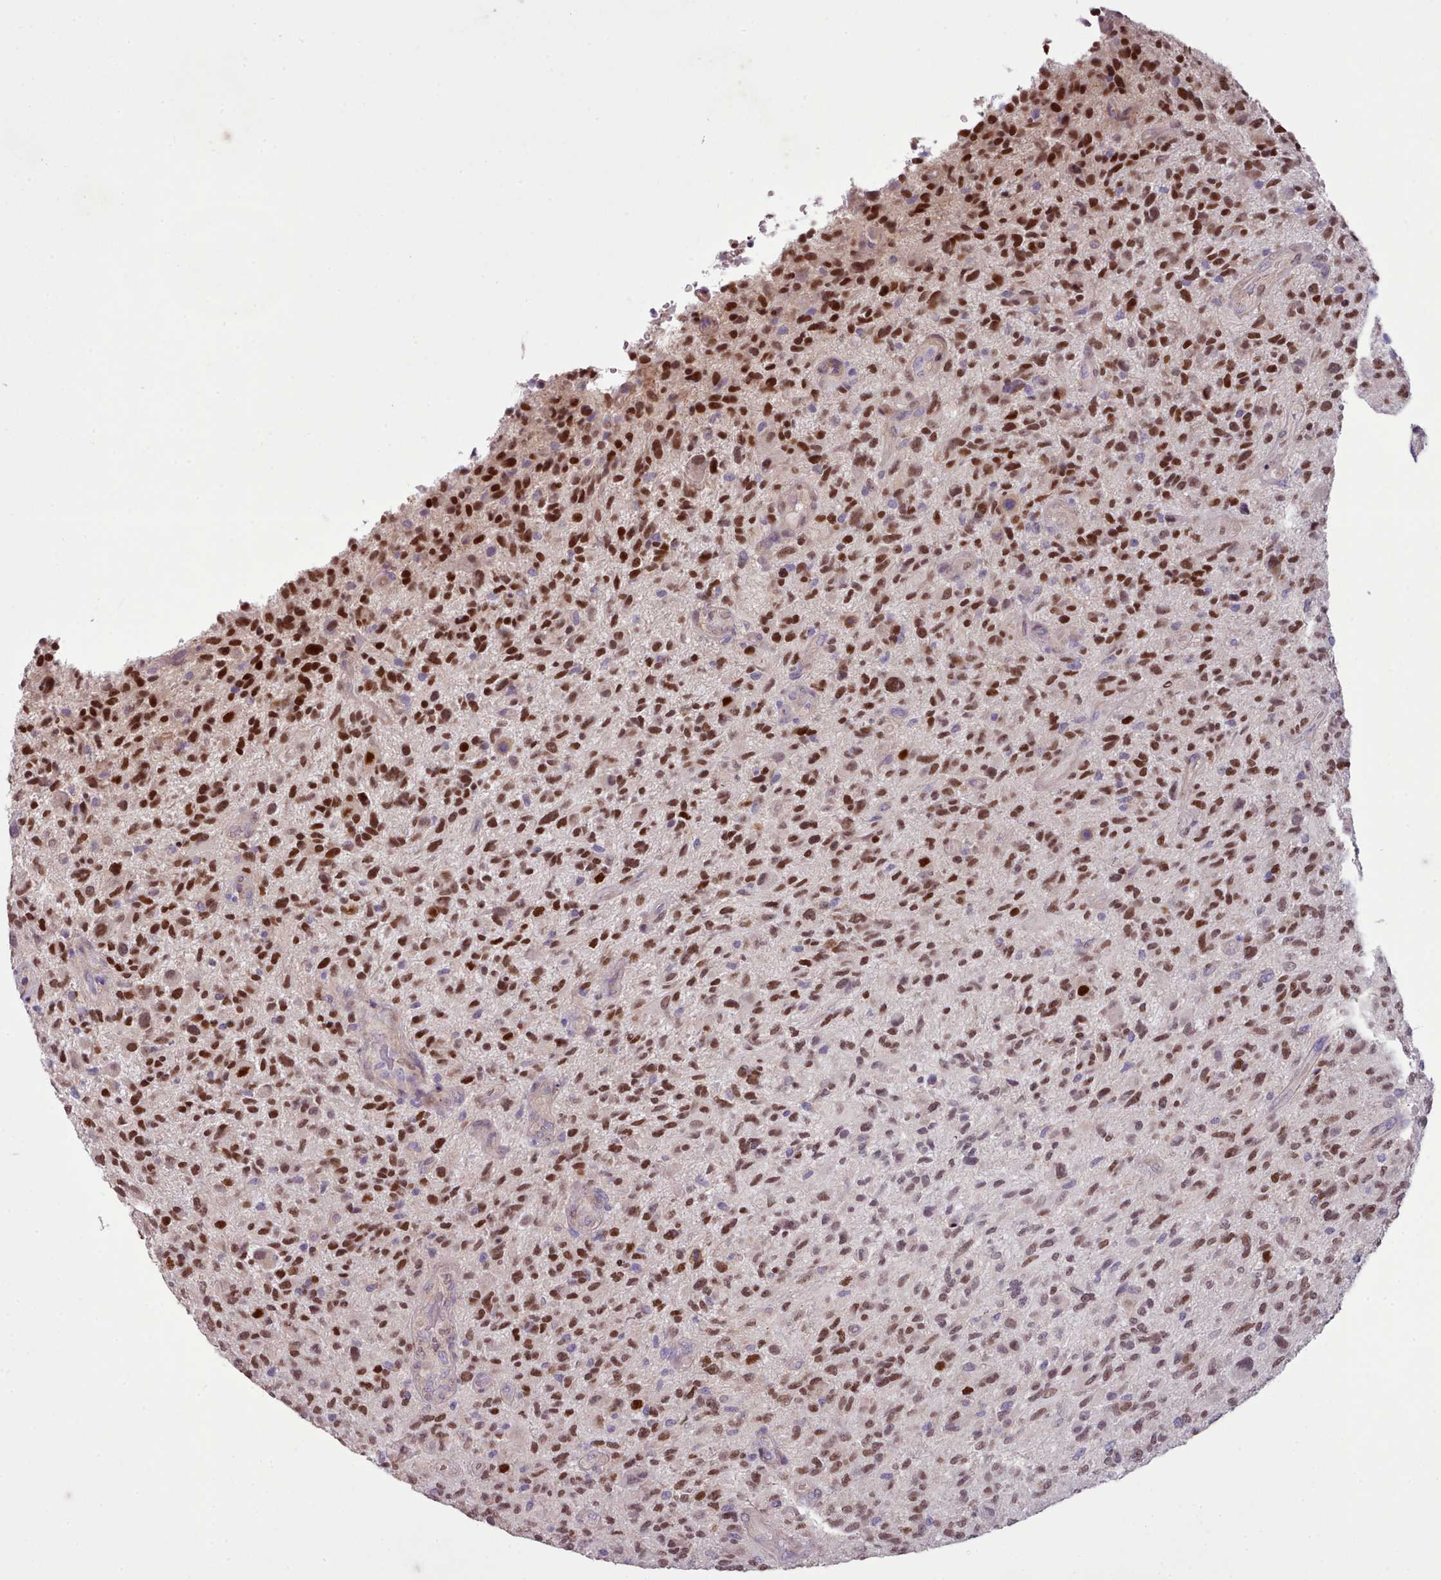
{"staining": {"intensity": "strong", "quantity": ">75%", "location": "nuclear"}, "tissue": "glioma", "cell_type": "Tumor cells", "image_type": "cancer", "snomed": [{"axis": "morphology", "description": "Glioma, malignant, High grade"}, {"axis": "topography", "description": "Brain"}], "caption": "Human glioma stained with a brown dye reveals strong nuclear positive staining in about >75% of tumor cells.", "gene": "DPF1", "patient": {"sex": "male", "age": 47}}